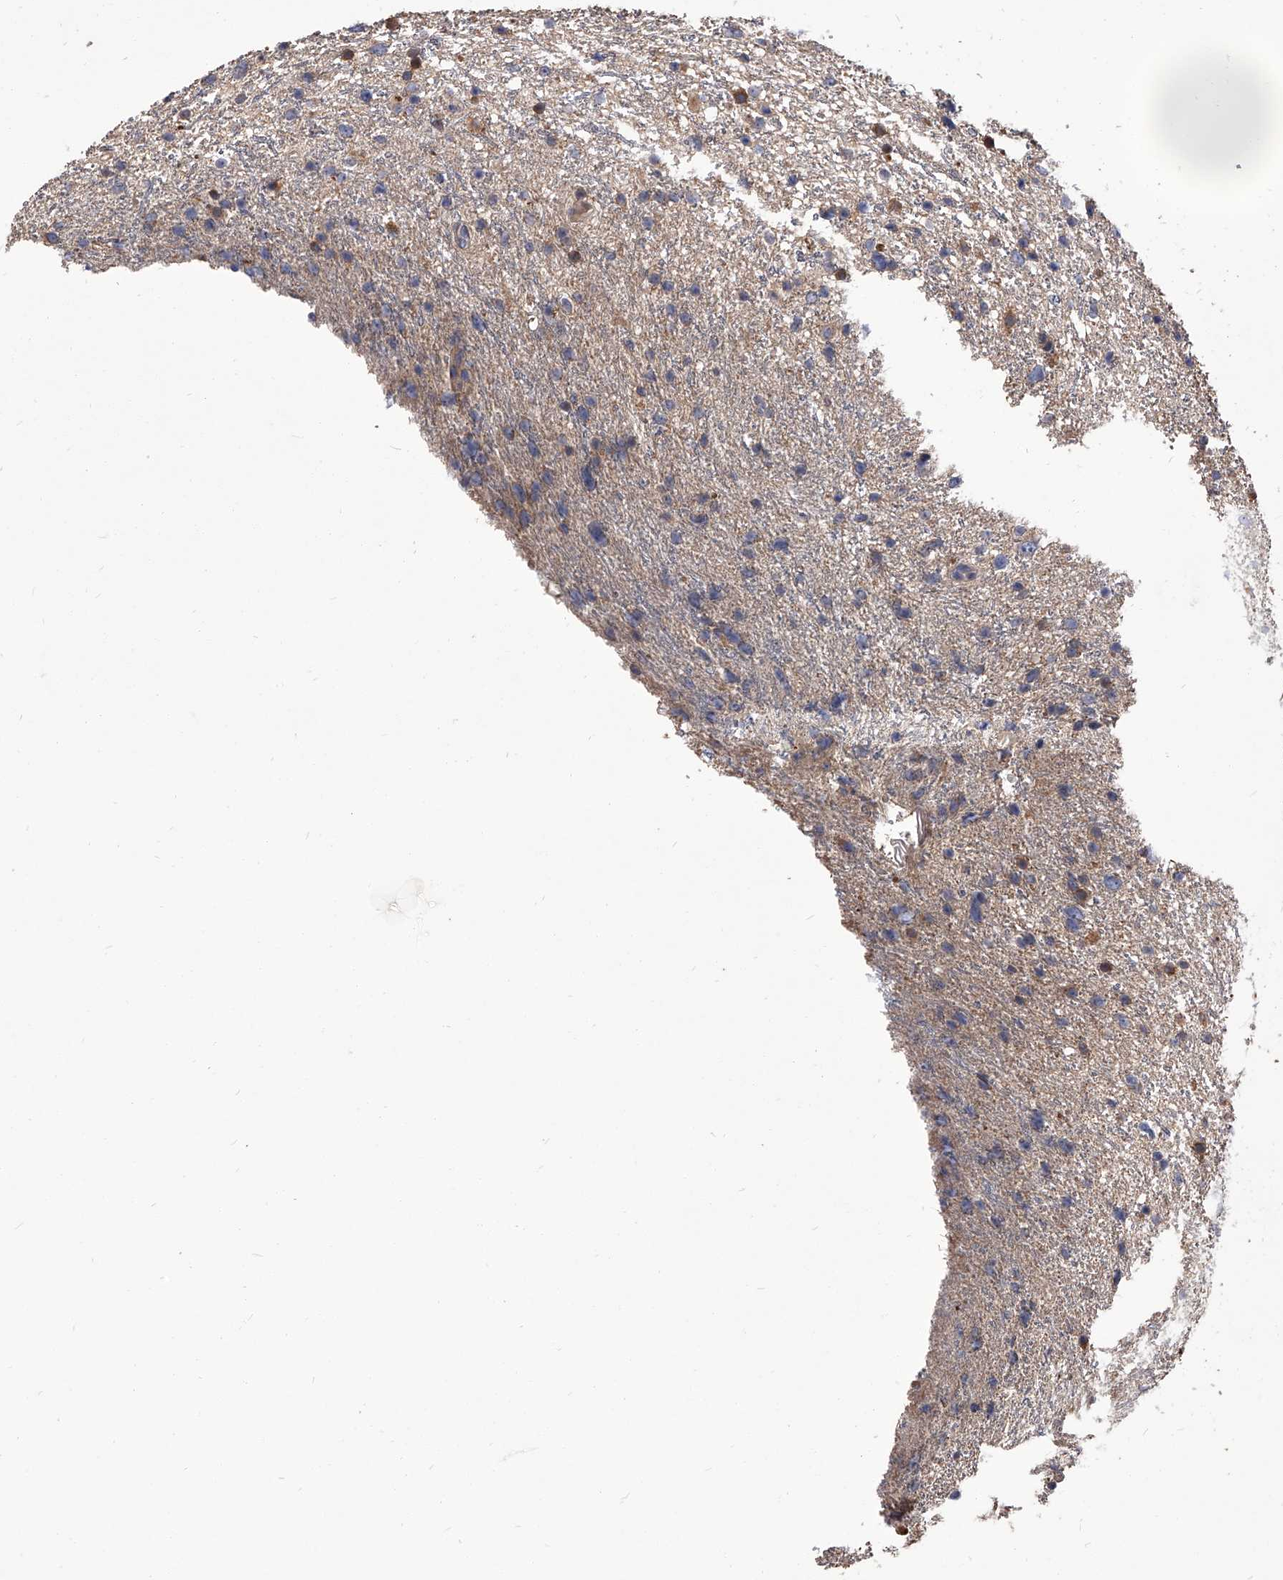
{"staining": {"intensity": "moderate", "quantity": "<25%", "location": "cytoplasmic/membranous"}, "tissue": "glioma", "cell_type": "Tumor cells", "image_type": "cancer", "snomed": [{"axis": "morphology", "description": "Glioma, malignant, Low grade"}, {"axis": "topography", "description": "Cerebral cortex"}], "caption": "High-power microscopy captured an immunohistochemistry micrograph of malignant glioma (low-grade), revealing moderate cytoplasmic/membranous staining in approximately <25% of tumor cells.", "gene": "STK36", "patient": {"sex": "female", "age": 39}}